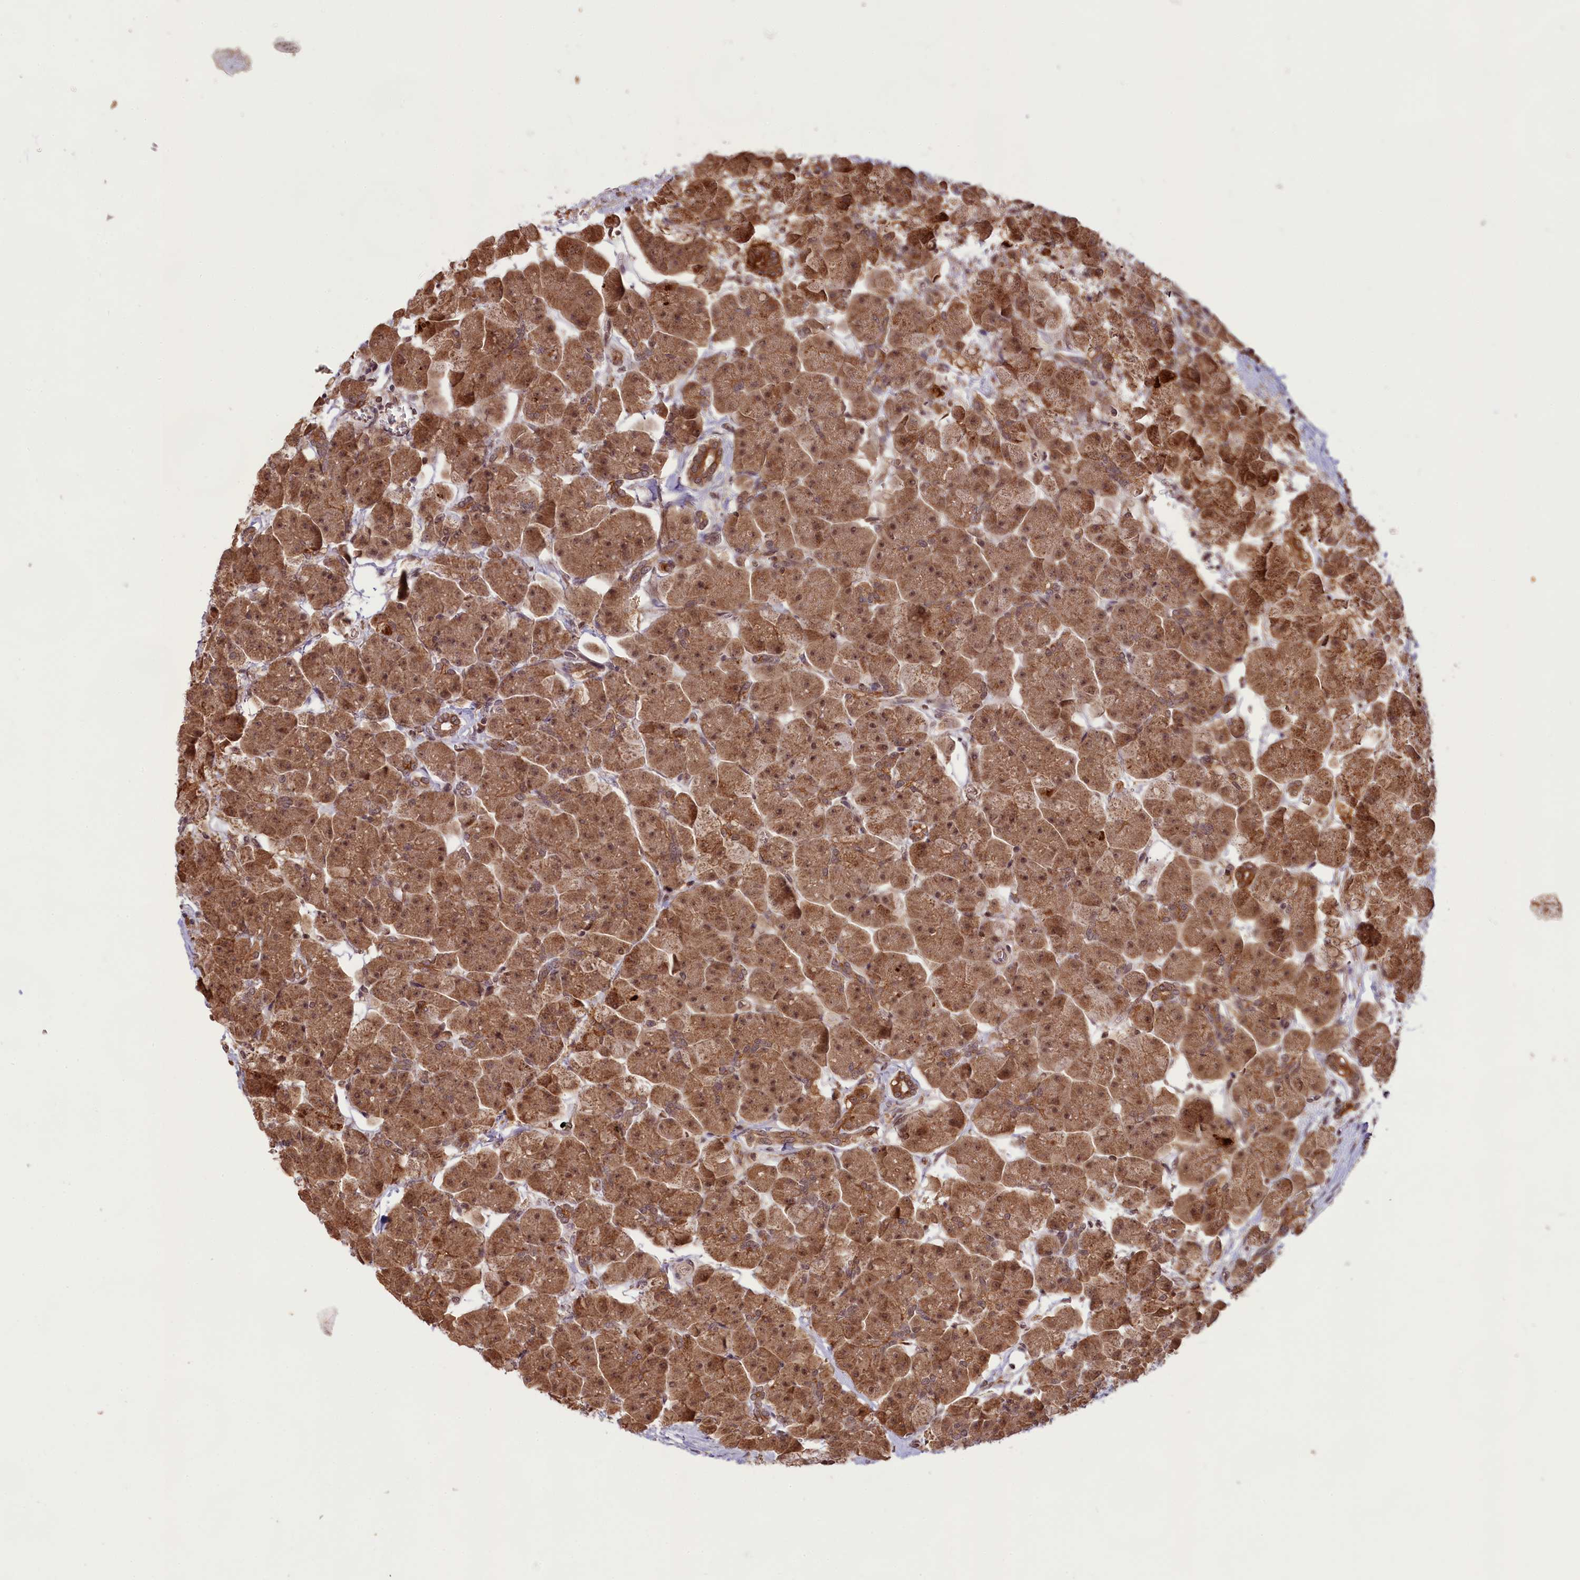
{"staining": {"intensity": "moderate", "quantity": ">75%", "location": "cytoplasmic/membranous,nuclear"}, "tissue": "pancreas", "cell_type": "Exocrine glandular cells", "image_type": "normal", "snomed": [{"axis": "morphology", "description": "Normal tissue, NOS"}, {"axis": "topography", "description": "Pancreas"}], "caption": "IHC staining of benign pancreas, which demonstrates medium levels of moderate cytoplasmic/membranous,nuclear expression in approximately >75% of exocrine glandular cells indicating moderate cytoplasmic/membranous,nuclear protein staining. The staining was performed using DAB (brown) for protein detection and nuclei were counterstained in hematoxylin (blue).", "gene": "CARD8", "patient": {"sex": "male", "age": 66}}